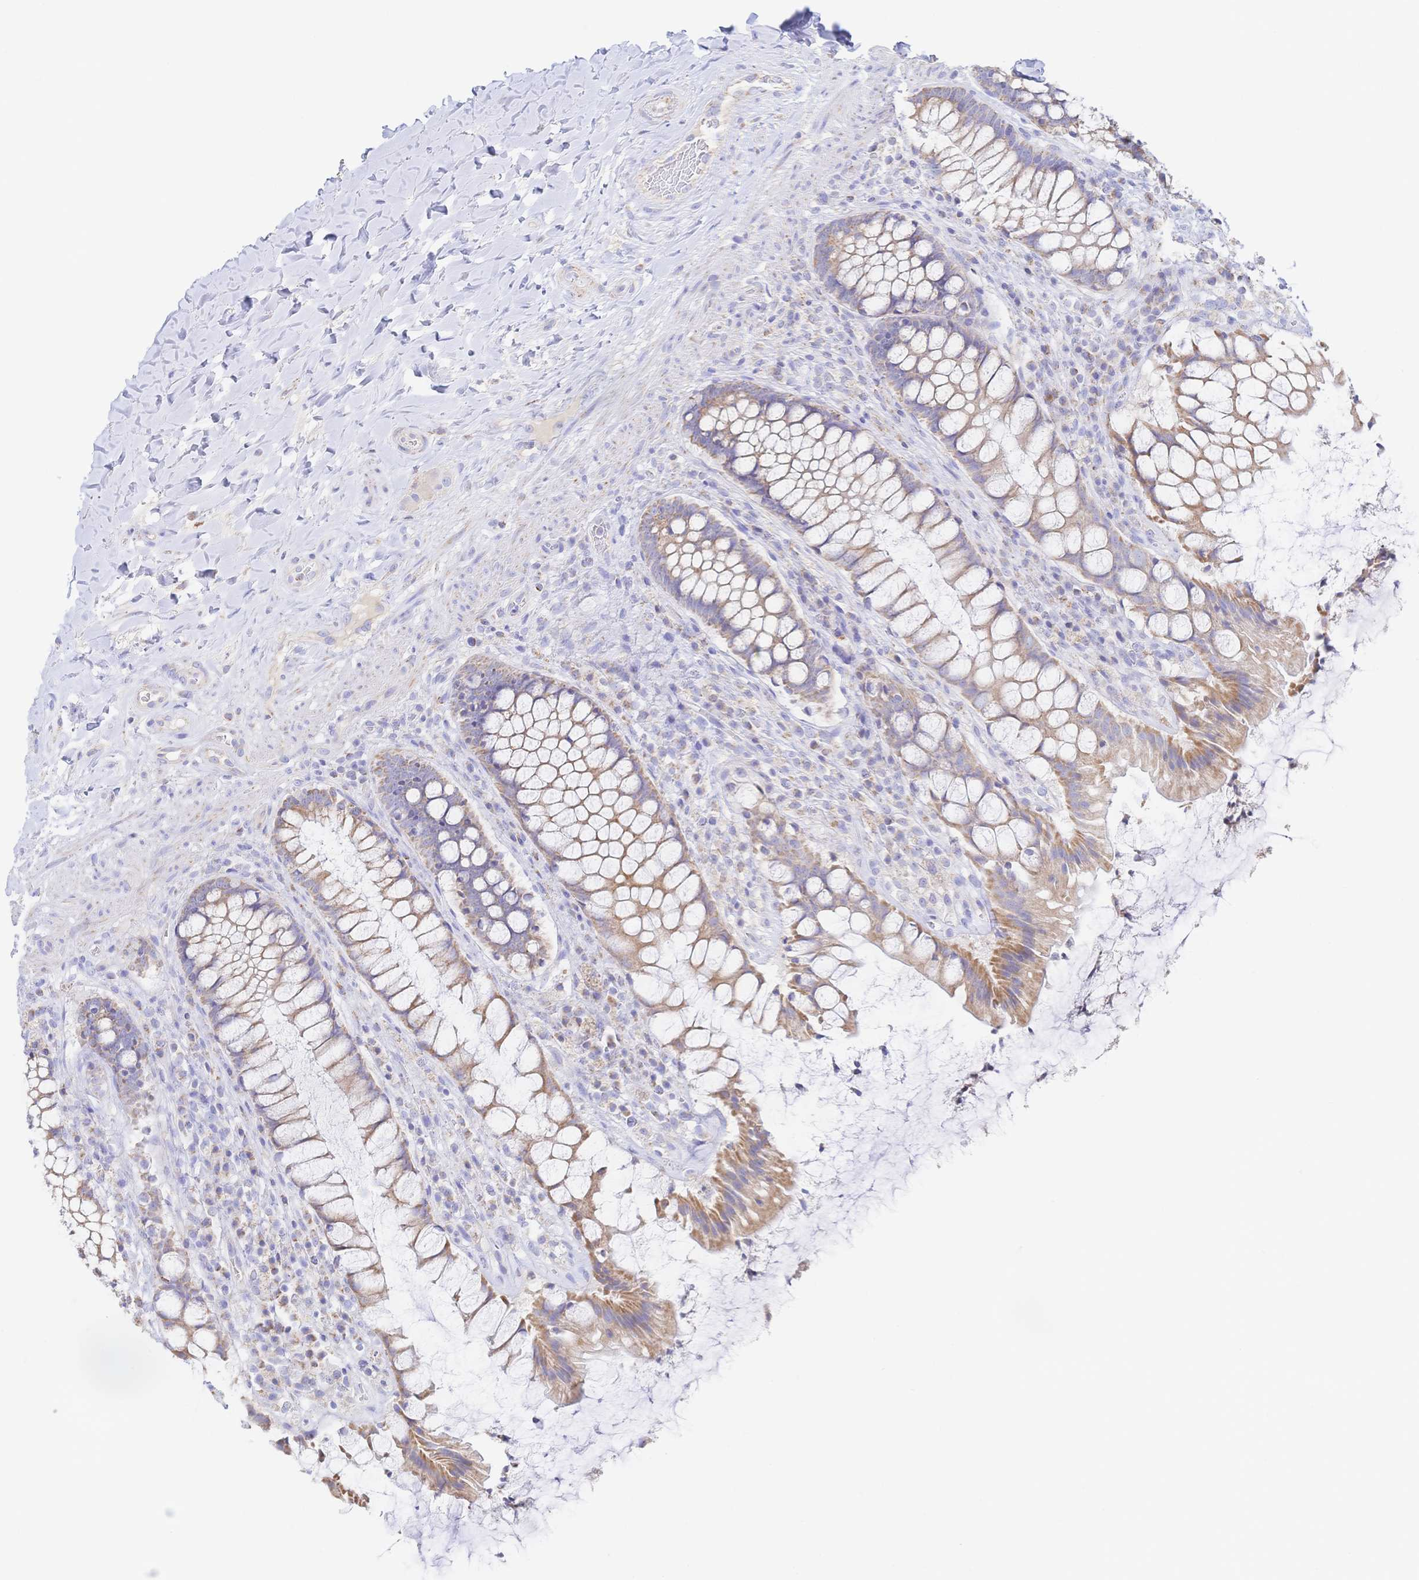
{"staining": {"intensity": "weak", "quantity": ">75%", "location": "cytoplasmic/membranous"}, "tissue": "rectum", "cell_type": "Glandular cells", "image_type": "normal", "snomed": [{"axis": "morphology", "description": "Normal tissue, NOS"}, {"axis": "topography", "description": "Rectum"}], "caption": "Immunohistochemical staining of benign rectum displays >75% levels of weak cytoplasmic/membranous protein positivity in about >75% of glandular cells.", "gene": "SYNGR4", "patient": {"sex": "female", "age": 58}}